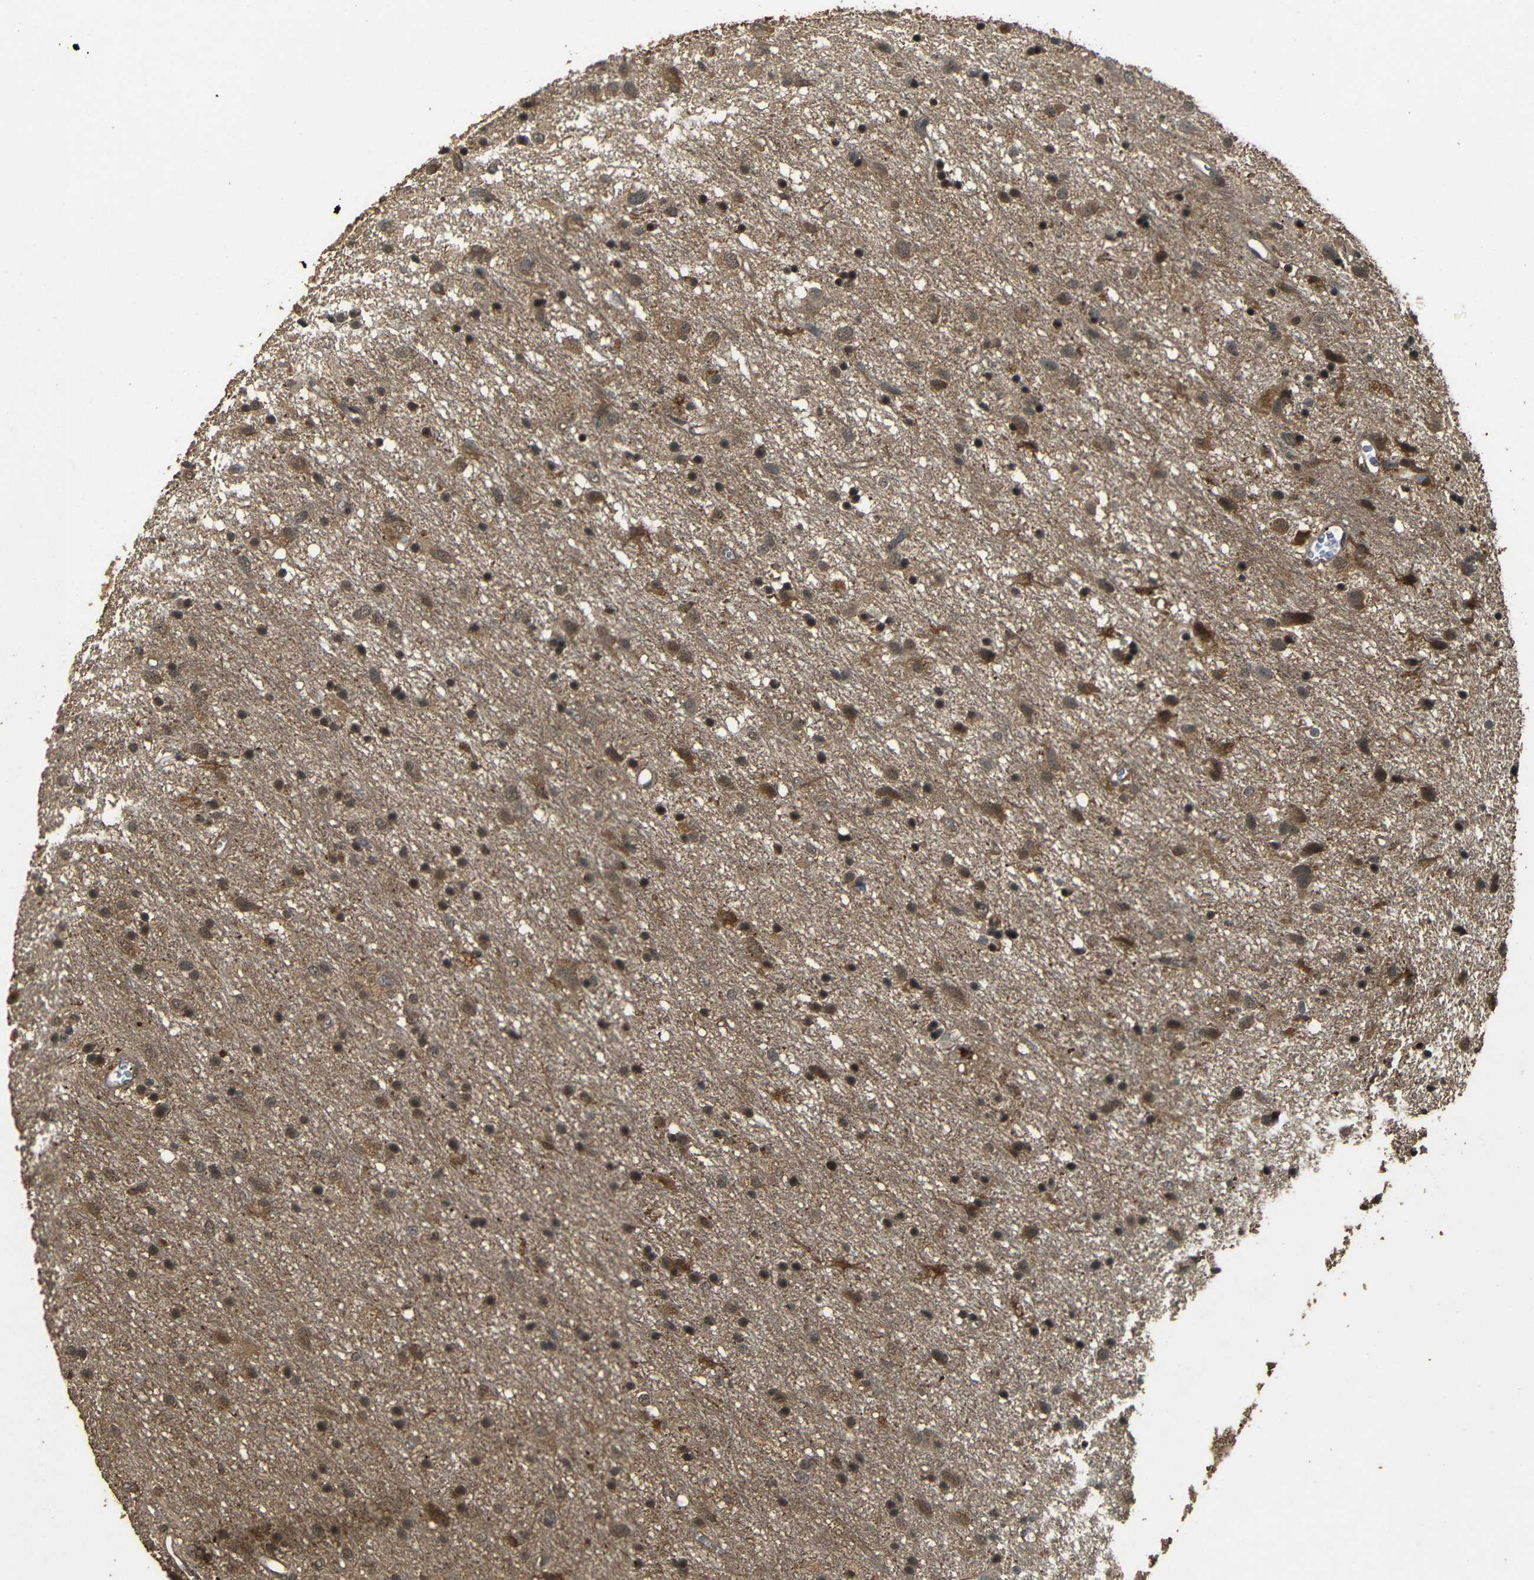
{"staining": {"intensity": "moderate", "quantity": ">75%", "location": "cytoplasmic/membranous"}, "tissue": "glioma", "cell_type": "Tumor cells", "image_type": "cancer", "snomed": [{"axis": "morphology", "description": "Glioma, malignant, Low grade"}, {"axis": "topography", "description": "Brain"}], "caption": "A brown stain shows moderate cytoplasmic/membranous positivity of a protein in human glioma tumor cells. (brown staining indicates protein expression, while blue staining denotes nuclei).", "gene": "PDE5A", "patient": {"sex": "male", "age": 77}}